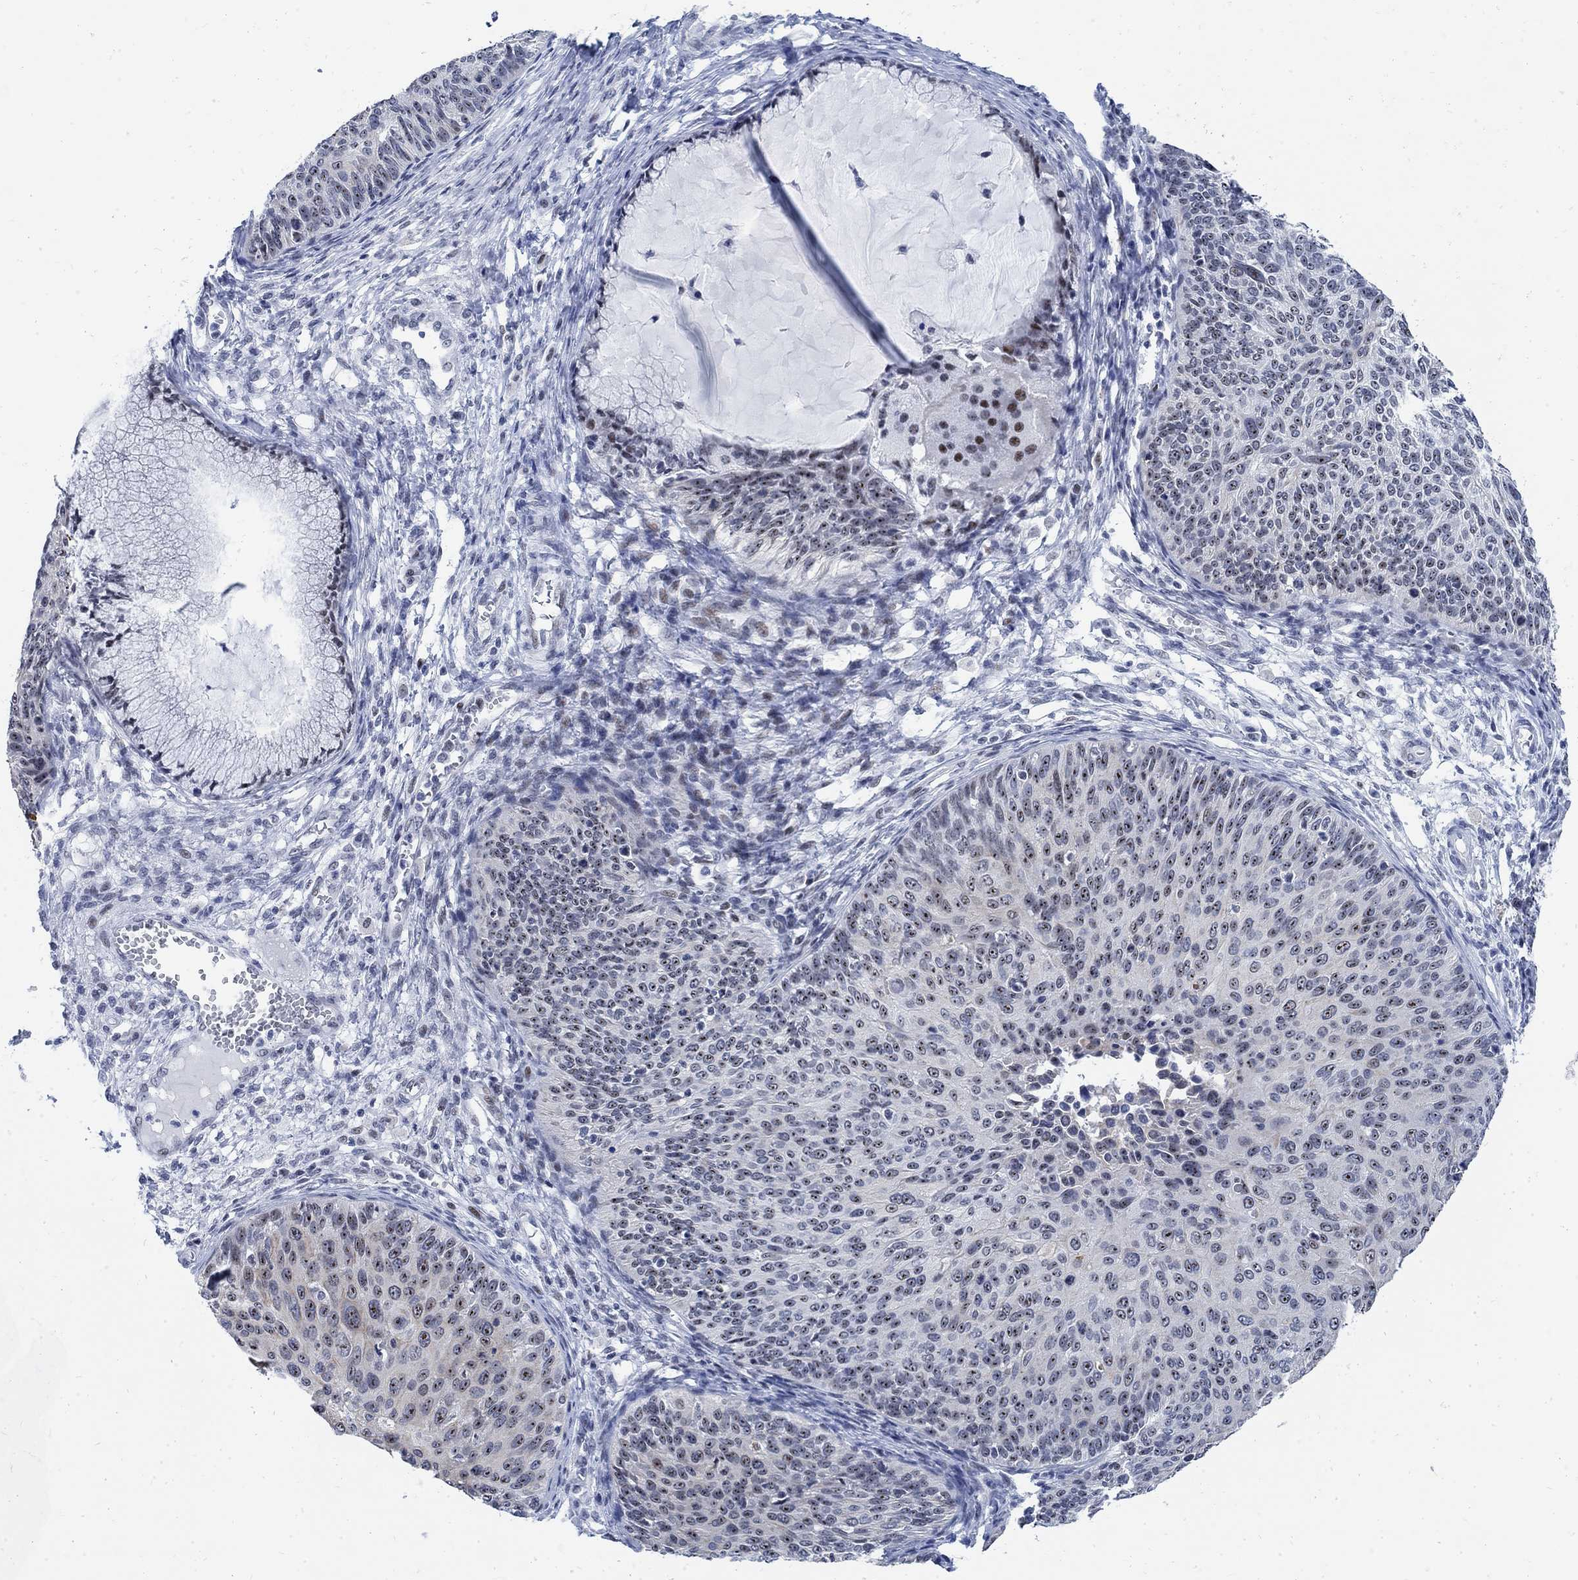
{"staining": {"intensity": "moderate", "quantity": "25%-75%", "location": "nuclear"}, "tissue": "cervical cancer", "cell_type": "Tumor cells", "image_type": "cancer", "snomed": [{"axis": "morphology", "description": "Squamous cell carcinoma, NOS"}, {"axis": "topography", "description": "Cervix"}], "caption": "Cervical squamous cell carcinoma stained with a brown dye exhibits moderate nuclear positive expression in about 25%-75% of tumor cells.", "gene": "DLK1", "patient": {"sex": "female", "age": 36}}